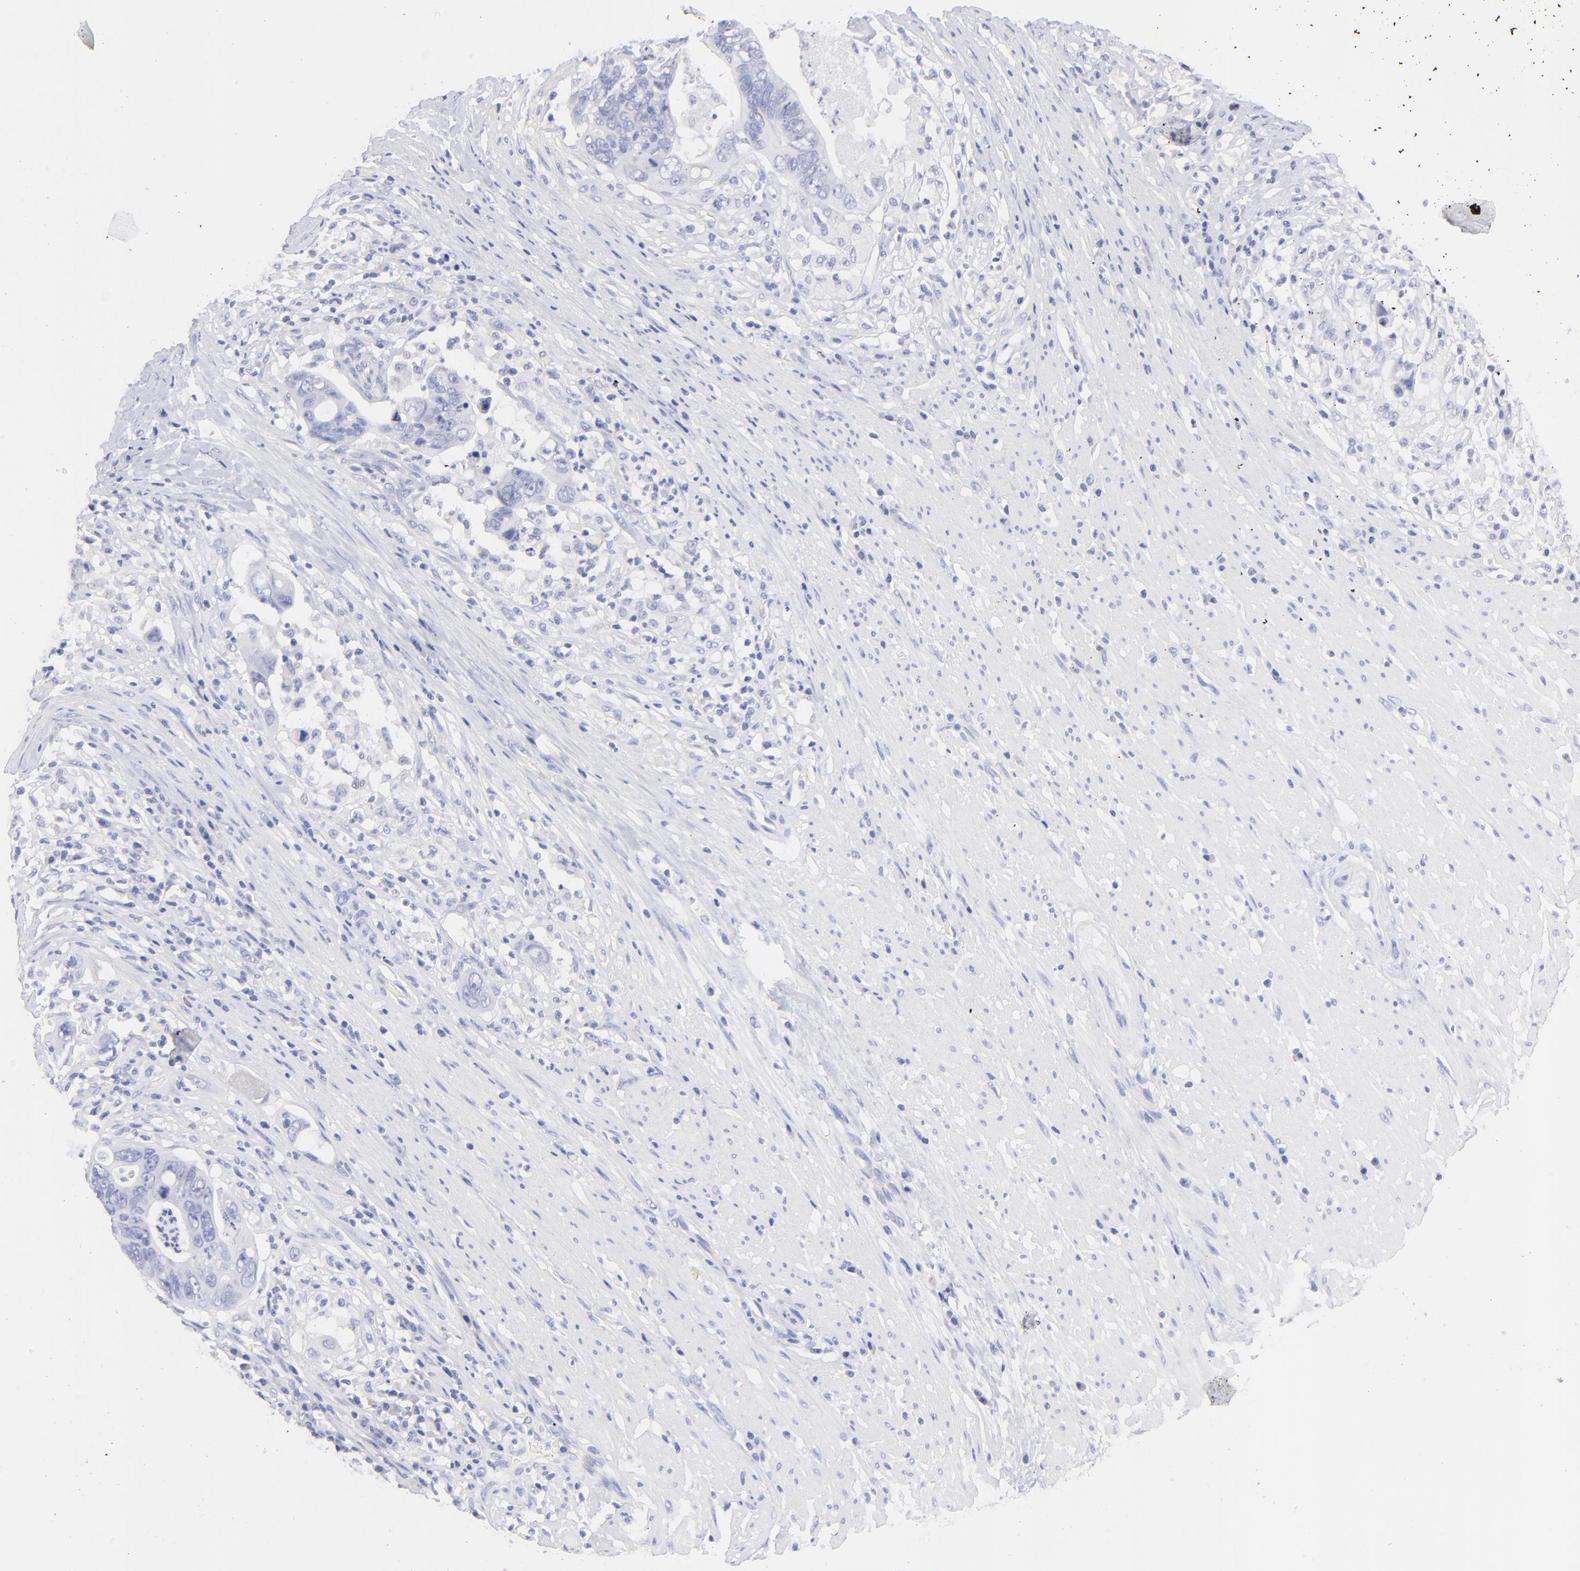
{"staining": {"intensity": "negative", "quantity": "none", "location": "none"}, "tissue": "colorectal cancer", "cell_type": "Tumor cells", "image_type": "cancer", "snomed": [{"axis": "morphology", "description": "Adenocarcinoma, NOS"}, {"axis": "topography", "description": "Rectum"}], "caption": "There is no significant expression in tumor cells of adenocarcinoma (colorectal).", "gene": "HORMAD2", "patient": {"sex": "male", "age": 53}}